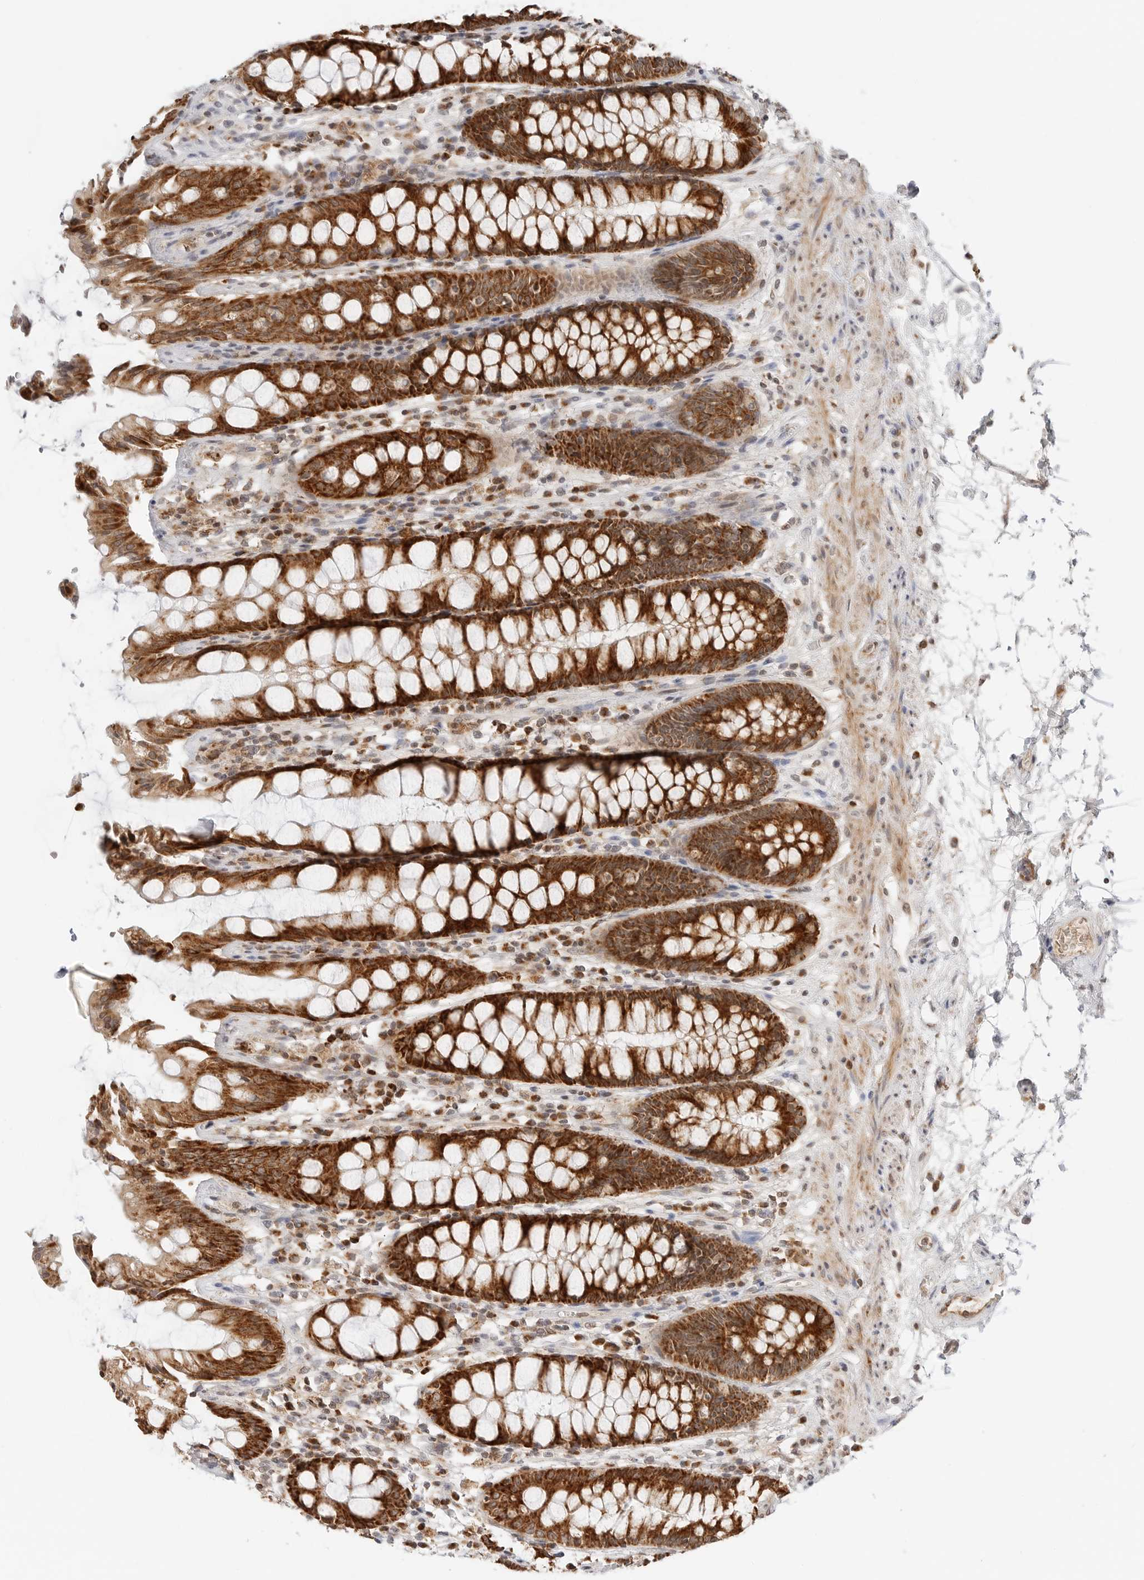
{"staining": {"intensity": "strong", "quantity": ">75%", "location": "cytoplasmic/membranous"}, "tissue": "rectum", "cell_type": "Glandular cells", "image_type": "normal", "snomed": [{"axis": "morphology", "description": "Normal tissue, NOS"}, {"axis": "topography", "description": "Rectum"}], "caption": "Protein staining displays strong cytoplasmic/membranous staining in approximately >75% of glandular cells in unremarkable rectum.", "gene": "DYRK4", "patient": {"sex": "male", "age": 64}}